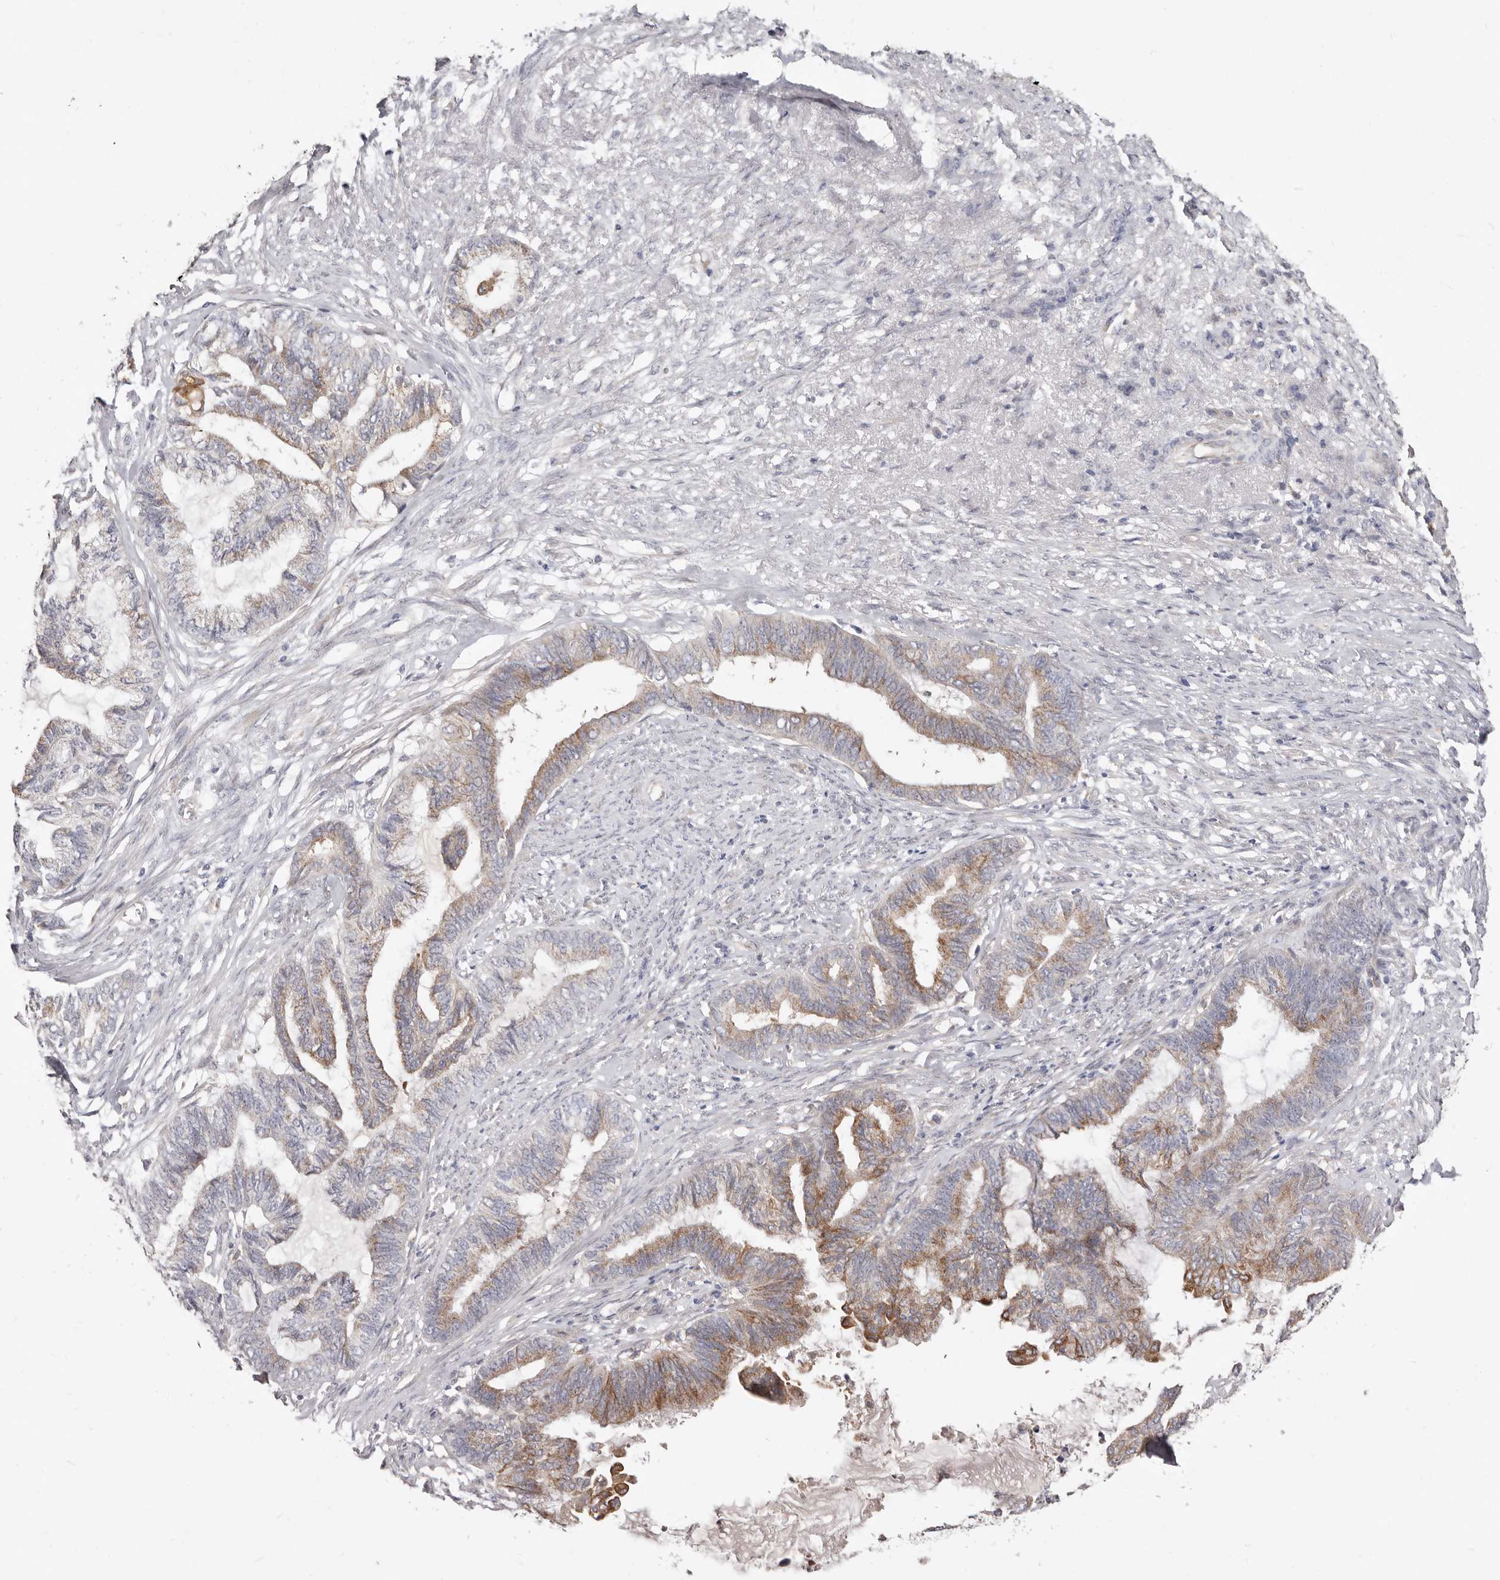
{"staining": {"intensity": "moderate", "quantity": "25%-75%", "location": "cytoplasmic/membranous"}, "tissue": "endometrial cancer", "cell_type": "Tumor cells", "image_type": "cancer", "snomed": [{"axis": "morphology", "description": "Adenocarcinoma, NOS"}, {"axis": "topography", "description": "Endometrium"}], "caption": "Endometrial cancer stained for a protein displays moderate cytoplasmic/membranous positivity in tumor cells. The protein of interest is stained brown, and the nuclei are stained in blue (DAB (3,3'-diaminobenzidine) IHC with brightfield microscopy, high magnification).", "gene": "LRRC25", "patient": {"sex": "female", "age": 86}}